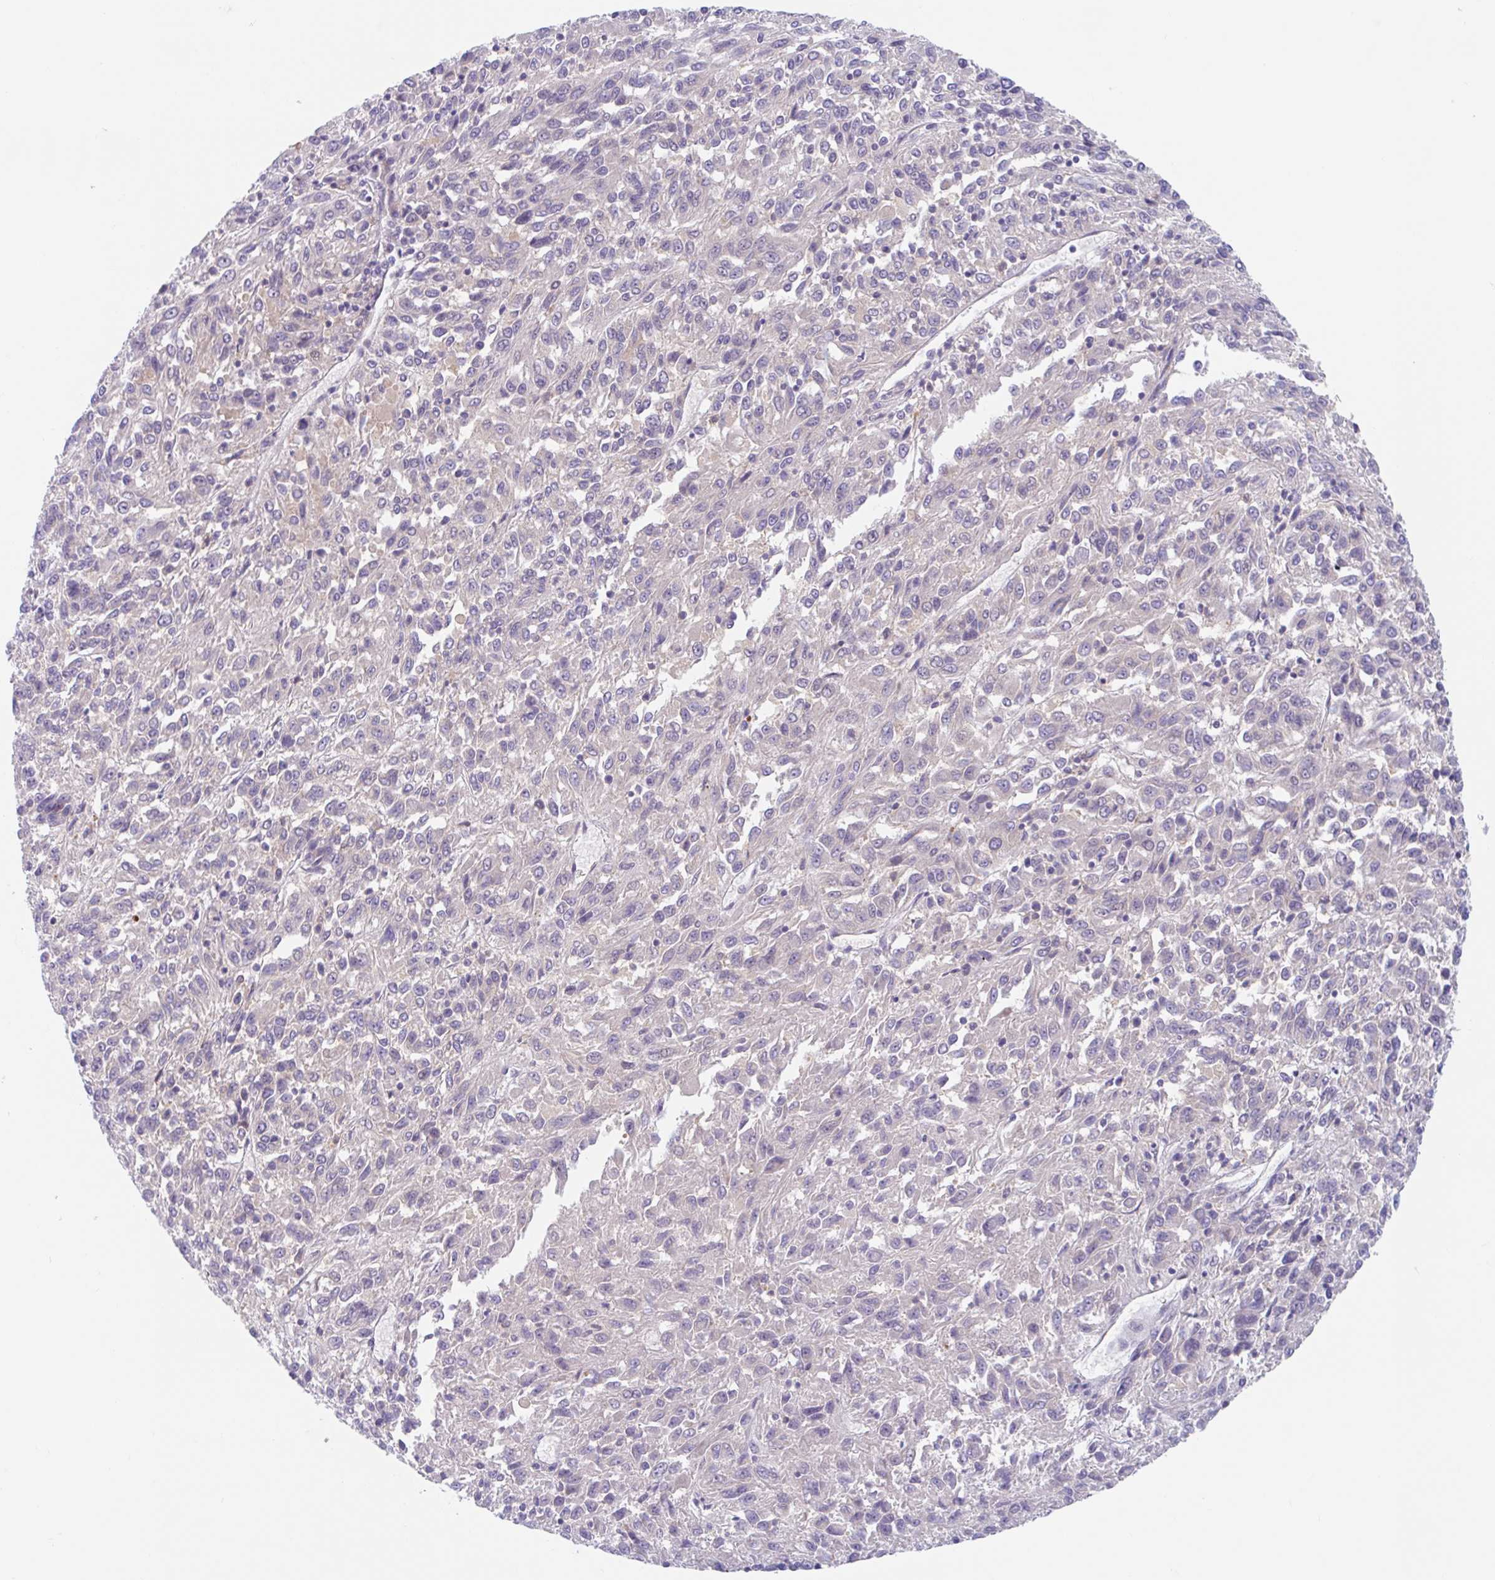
{"staining": {"intensity": "negative", "quantity": "none", "location": "none"}, "tissue": "melanoma", "cell_type": "Tumor cells", "image_type": "cancer", "snomed": [{"axis": "morphology", "description": "Malignant melanoma, Metastatic site"}, {"axis": "topography", "description": "Lung"}], "caption": "High power microscopy histopathology image of an immunohistochemistry histopathology image of malignant melanoma (metastatic site), revealing no significant expression in tumor cells. (DAB immunohistochemistry (IHC) with hematoxylin counter stain).", "gene": "TMEM86A", "patient": {"sex": "male", "age": 64}}